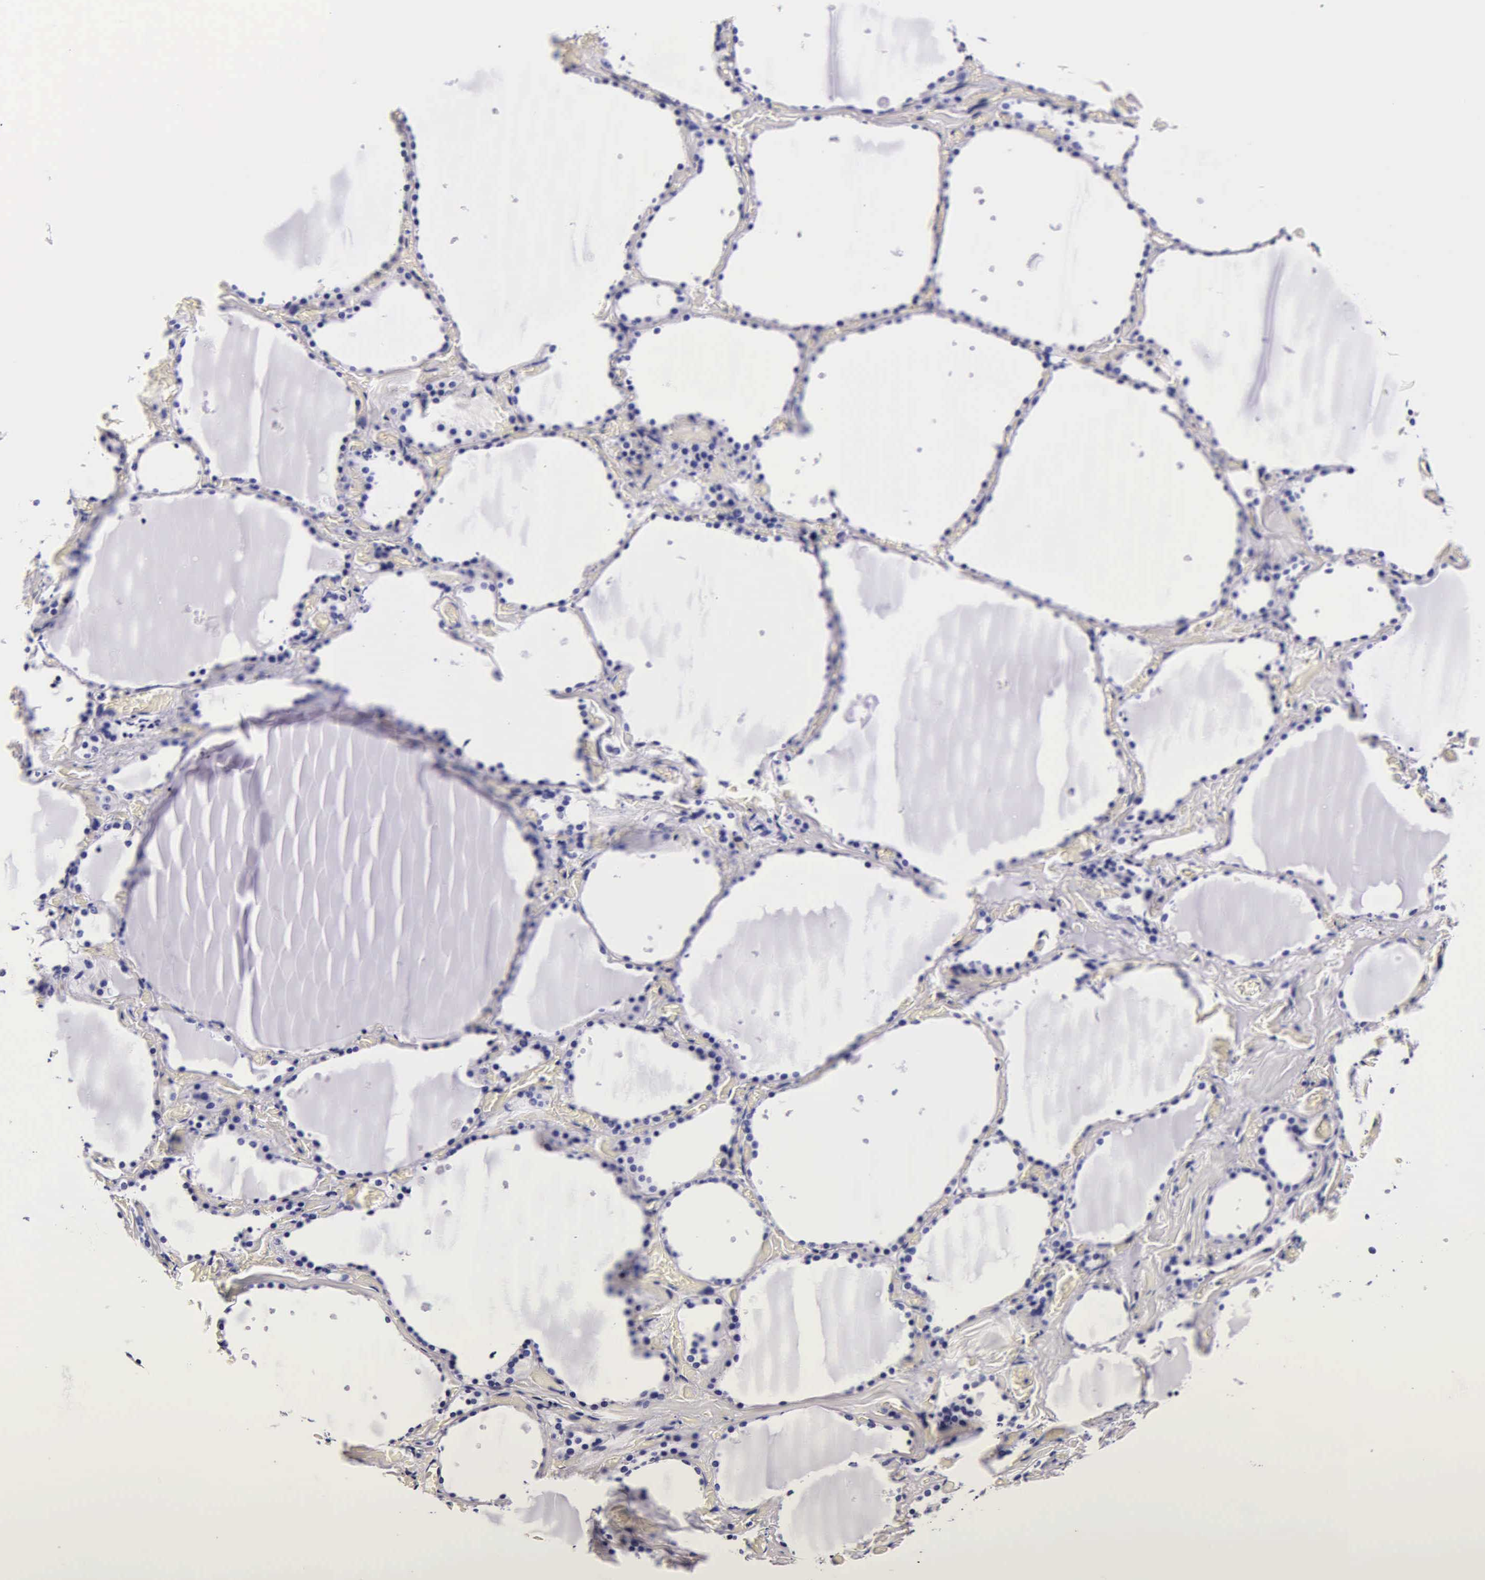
{"staining": {"intensity": "negative", "quantity": "none", "location": "none"}, "tissue": "thyroid gland", "cell_type": "Glandular cells", "image_type": "normal", "snomed": [{"axis": "morphology", "description": "Normal tissue, NOS"}, {"axis": "topography", "description": "Thyroid gland"}], "caption": "Human thyroid gland stained for a protein using IHC exhibits no staining in glandular cells.", "gene": "DGCR2", "patient": {"sex": "male", "age": 34}}